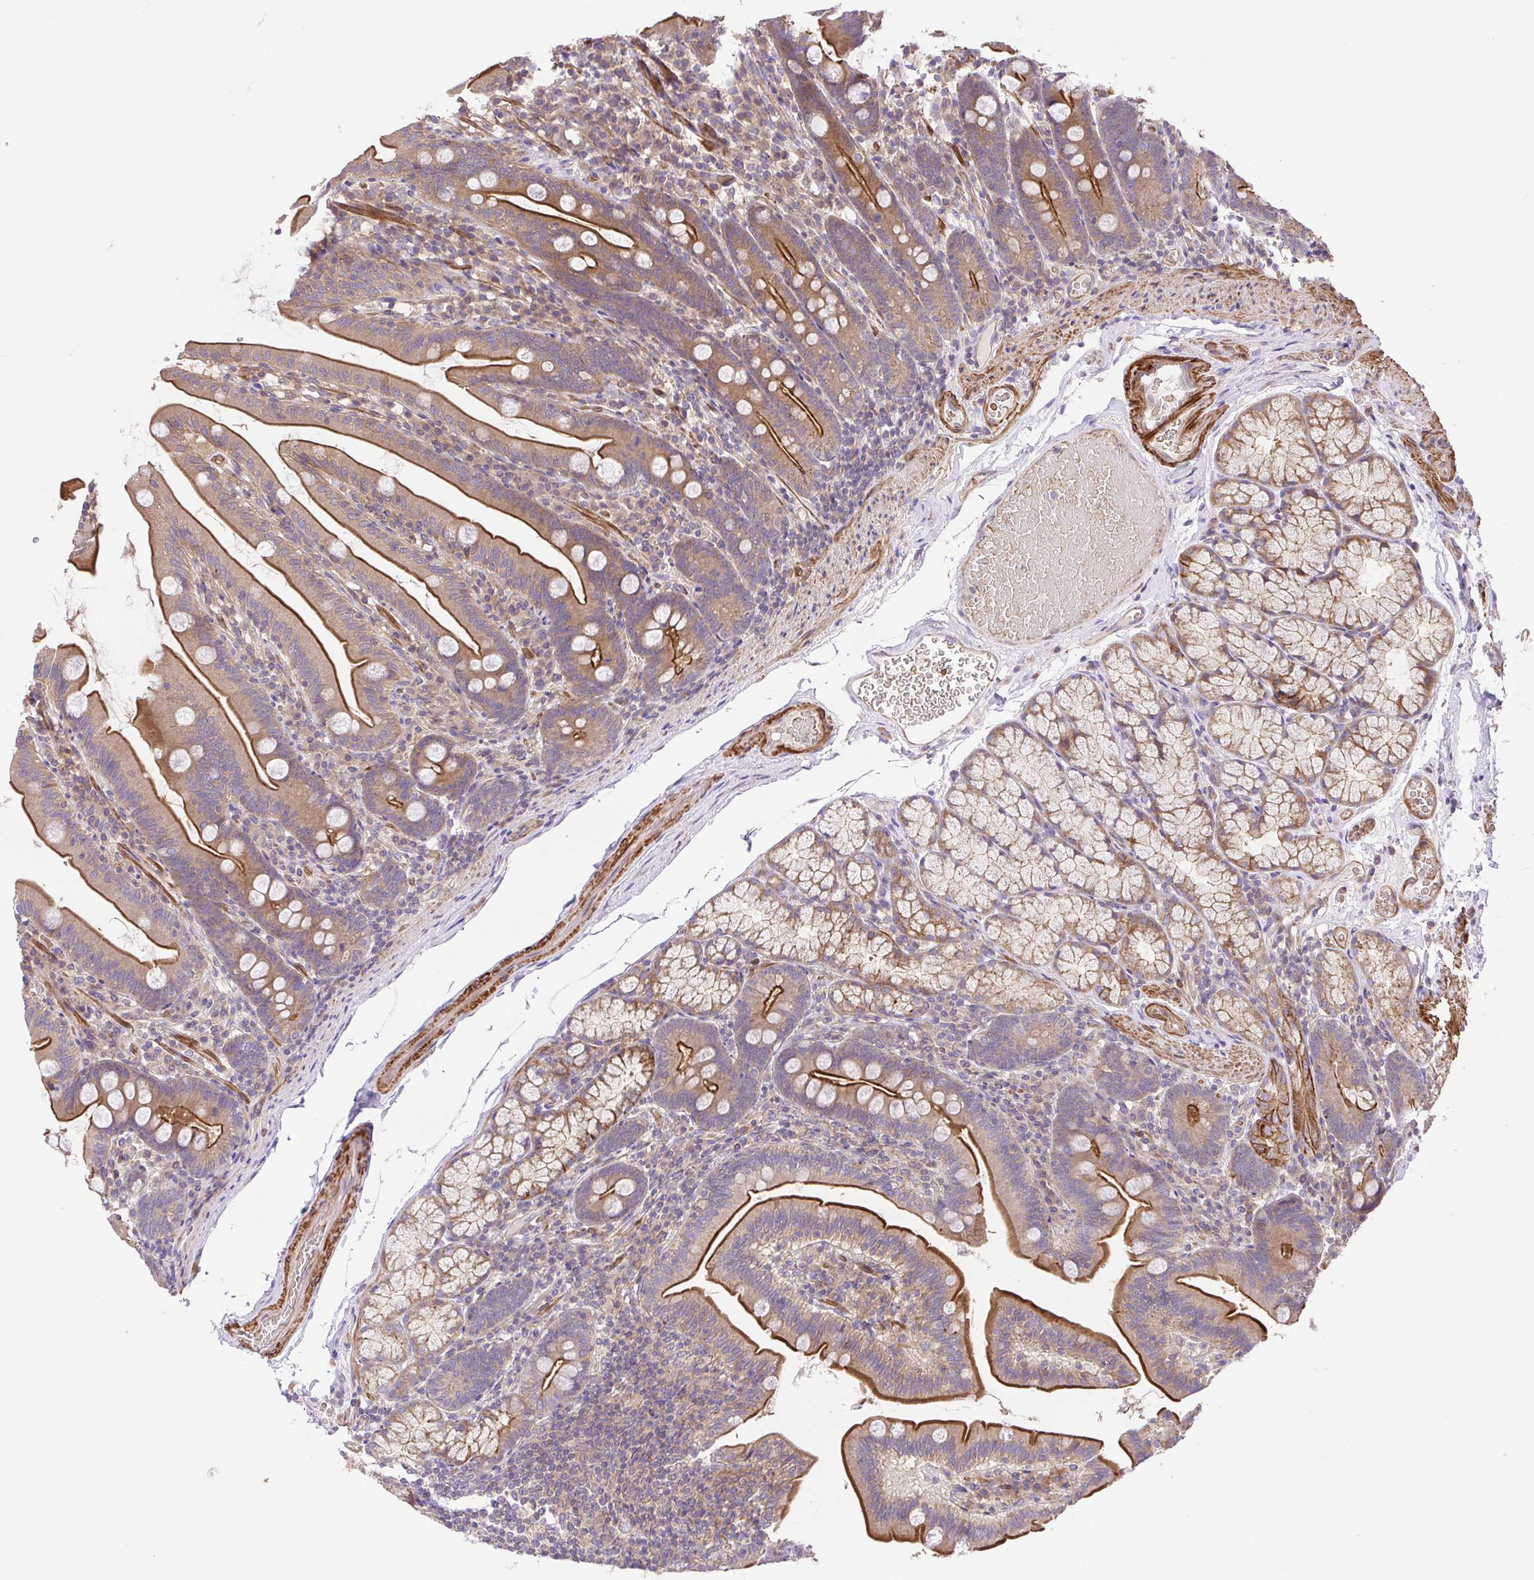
{"staining": {"intensity": "moderate", "quantity": "25%-75%", "location": "cytoplasmic/membranous"}, "tissue": "duodenum", "cell_type": "Glandular cells", "image_type": "normal", "snomed": [{"axis": "morphology", "description": "Normal tissue, NOS"}, {"axis": "topography", "description": "Duodenum"}], "caption": "This is an image of immunohistochemistry (IHC) staining of benign duodenum, which shows moderate staining in the cytoplasmic/membranous of glandular cells.", "gene": "IDE", "patient": {"sex": "female", "age": 67}}